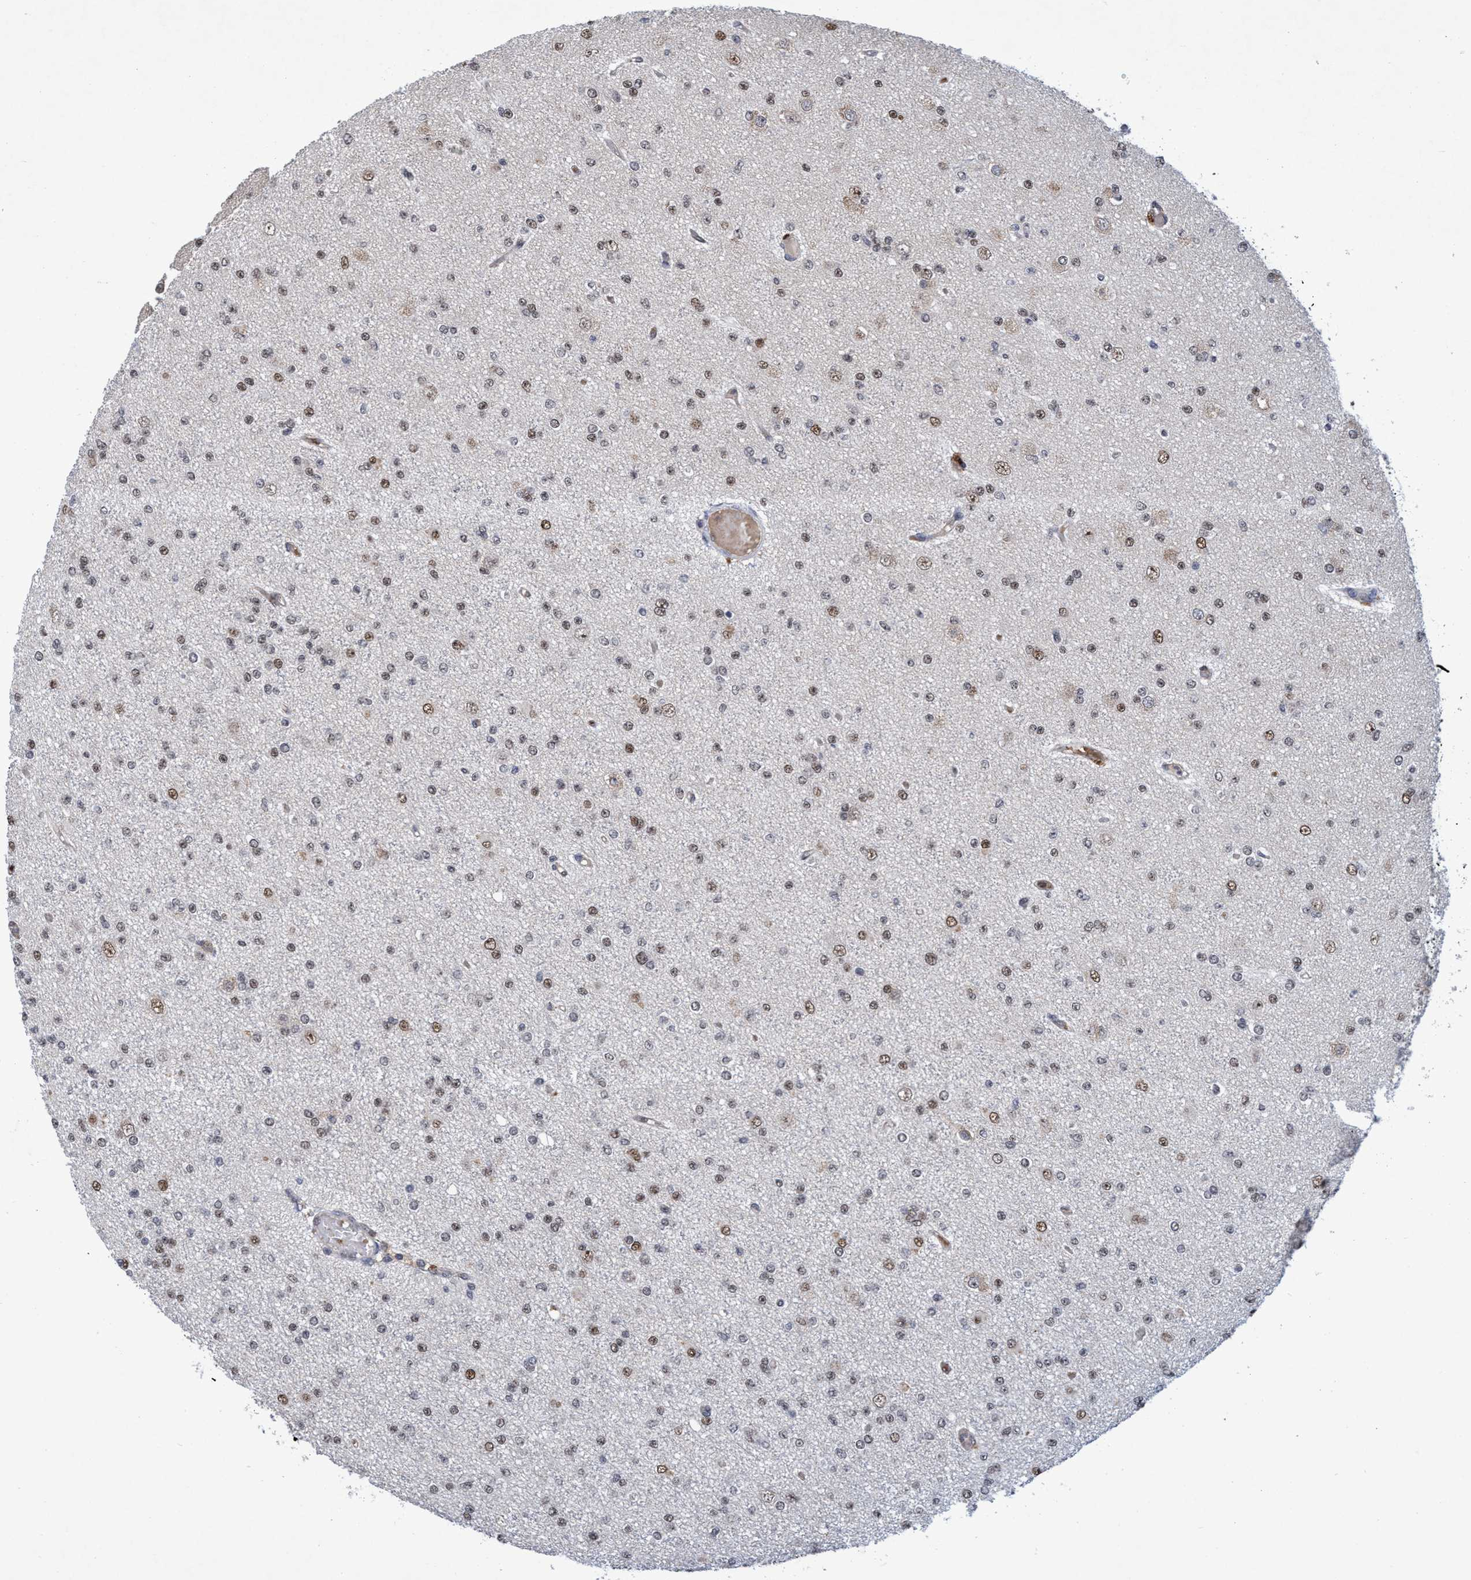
{"staining": {"intensity": "weak", "quantity": ">75%", "location": "nuclear"}, "tissue": "glioma", "cell_type": "Tumor cells", "image_type": "cancer", "snomed": [{"axis": "morphology", "description": "Glioma, malignant, Low grade"}, {"axis": "topography", "description": "Brain"}], "caption": "The immunohistochemical stain shows weak nuclear expression in tumor cells of glioma tissue. (IHC, brightfield microscopy, high magnification).", "gene": "GTF2F1", "patient": {"sex": "female", "age": 22}}